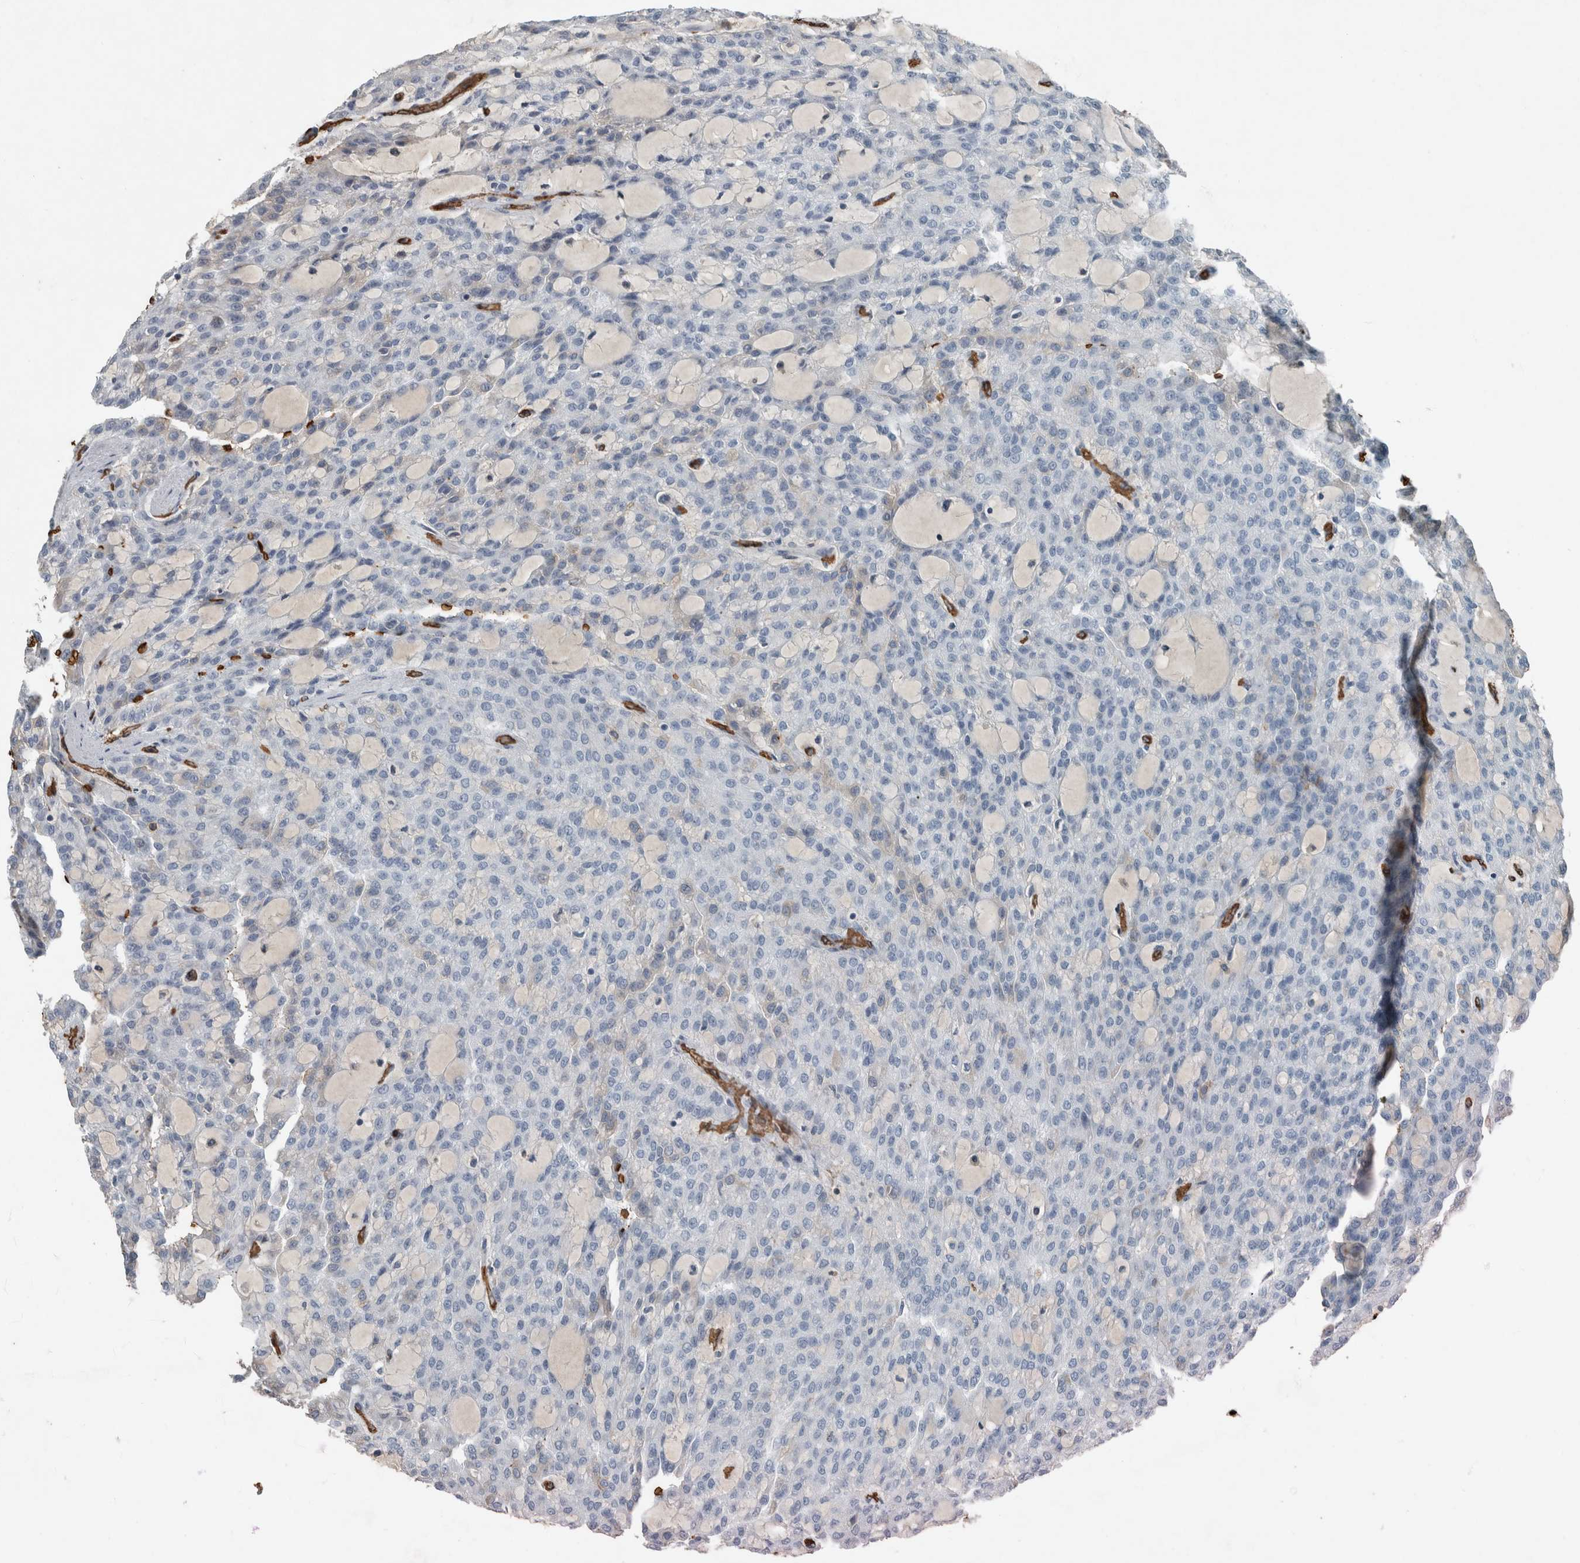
{"staining": {"intensity": "negative", "quantity": "none", "location": "none"}, "tissue": "renal cancer", "cell_type": "Tumor cells", "image_type": "cancer", "snomed": [{"axis": "morphology", "description": "Adenocarcinoma, NOS"}, {"axis": "topography", "description": "Kidney"}], "caption": "High power microscopy histopathology image of an IHC micrograph of renal cancer (adenocarcinoma), revealing no significant positivity in tumor cells.", "gene": "LBP", "patient": {"sex": "male", "age": 63}}